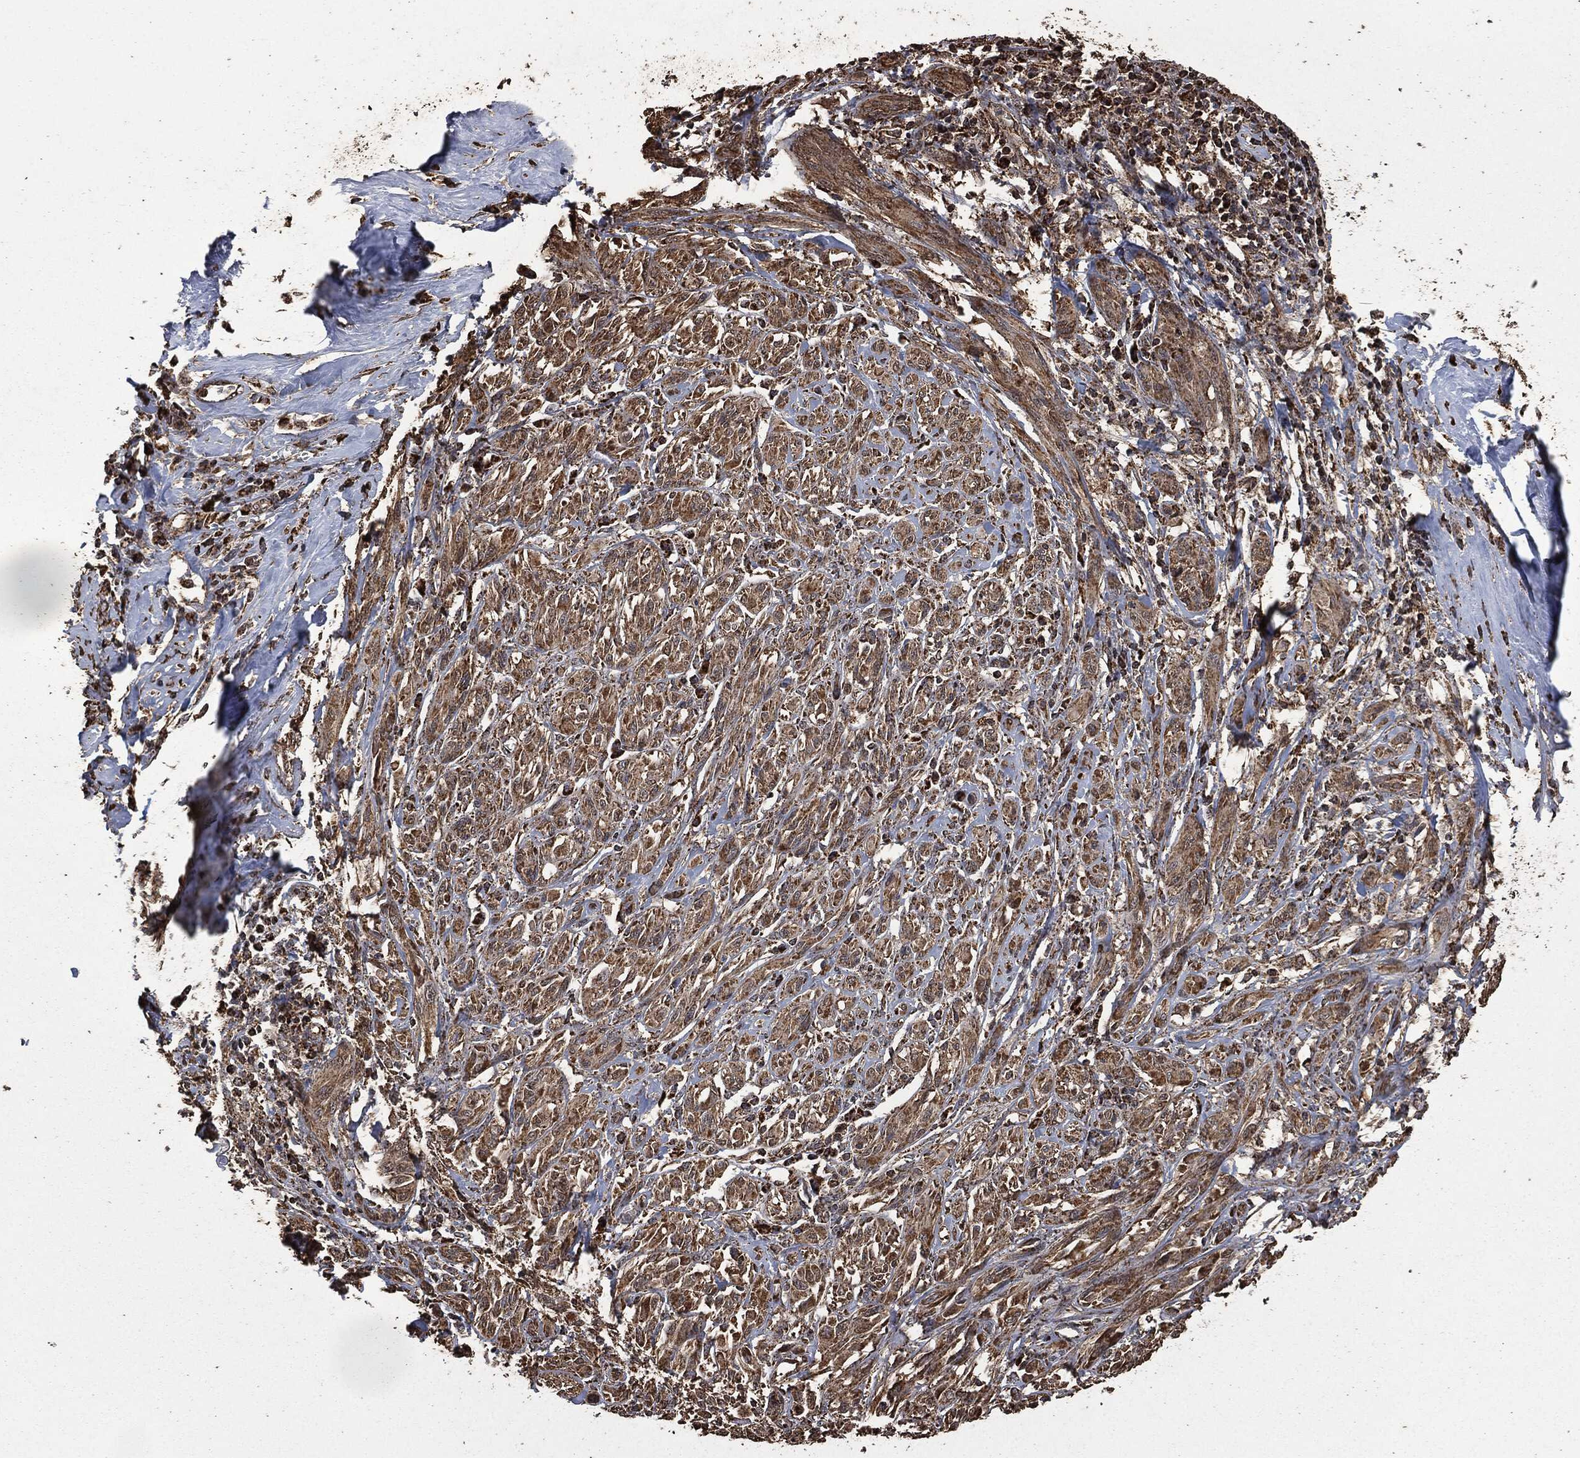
{"staining": {"intensity": "moderate", "quantity": ">75%", "location": "cytoplasmic/membranous"}, "tissue": "melanoma", "cell_type": "Tumor cells", "image_type": "cancer", "snomed": [{"axis": "morphology", "description": "Malignant melanoma, NOS"}, {"axis": "topography", "description": "Skin"}], "caption": "IHC photomicrograph of malignant melanoma stained for a protein (brown), which reveals medium levels of moderate cytoplasmic/membranous staining in about >75% of tumor cells.", "gene": "LIG3", "patient": {"sex": "female", "age": 91}}